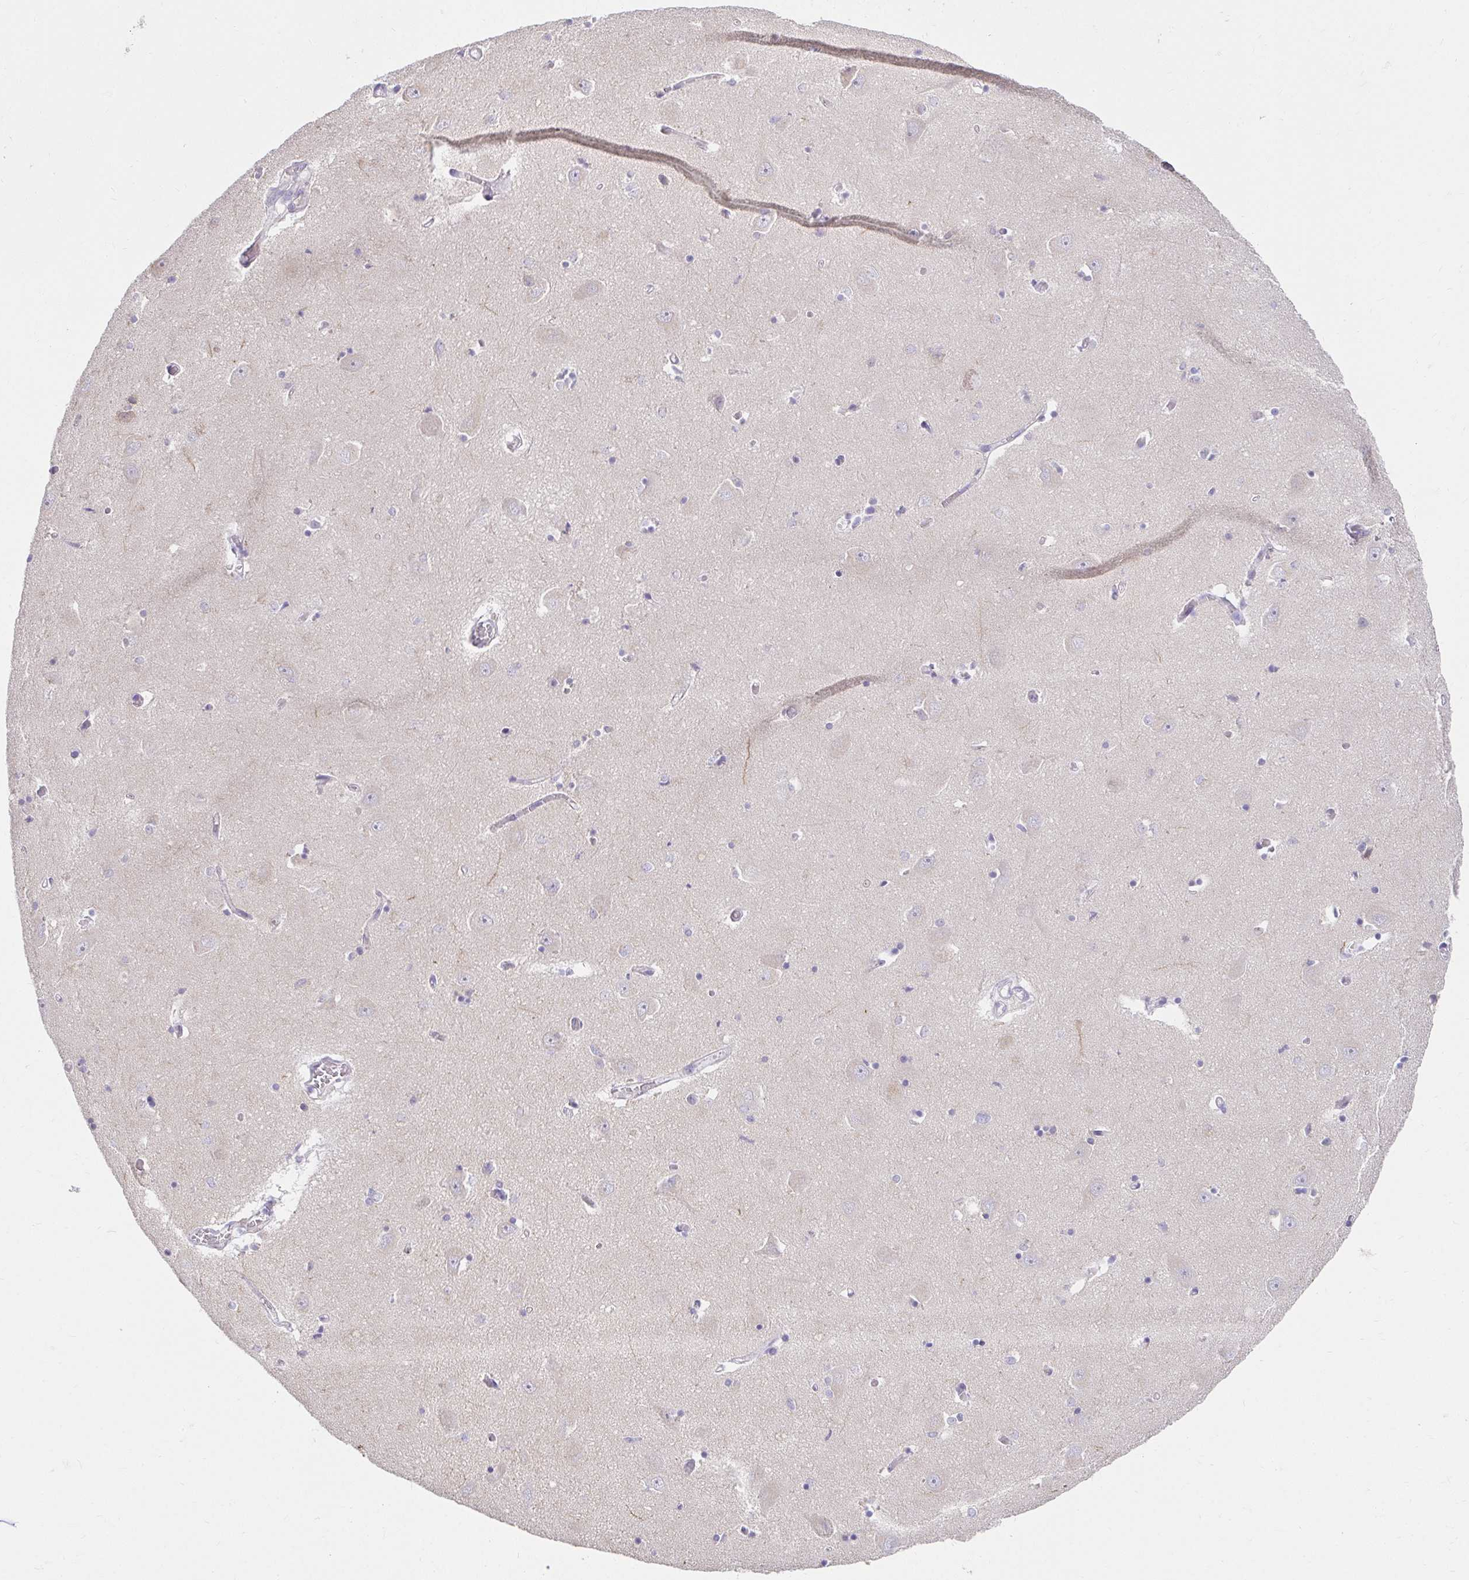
{"staining": {"intensity": "strong", "quantity": "<25%", "location": "cytoplasmic/membranous"}, "tissue": "caudate", "cell_type": "Glial cells", "image_type": "normal", "snomed": [{"axis": "morphology", "description": "Normal tissue, NOS"}, {"axis": "topography", "description": "Lateral ventricle wall"}, {"axis": "topography", "description": "Hippocampus"}], "caption": "Caudate stained with immunohistochemistry demonstrates strong cytoplasmic/membranous expression in about <25% of glial cells.", "gene": "VGLL1", "patient": {"sex": "female", "age": 63}}